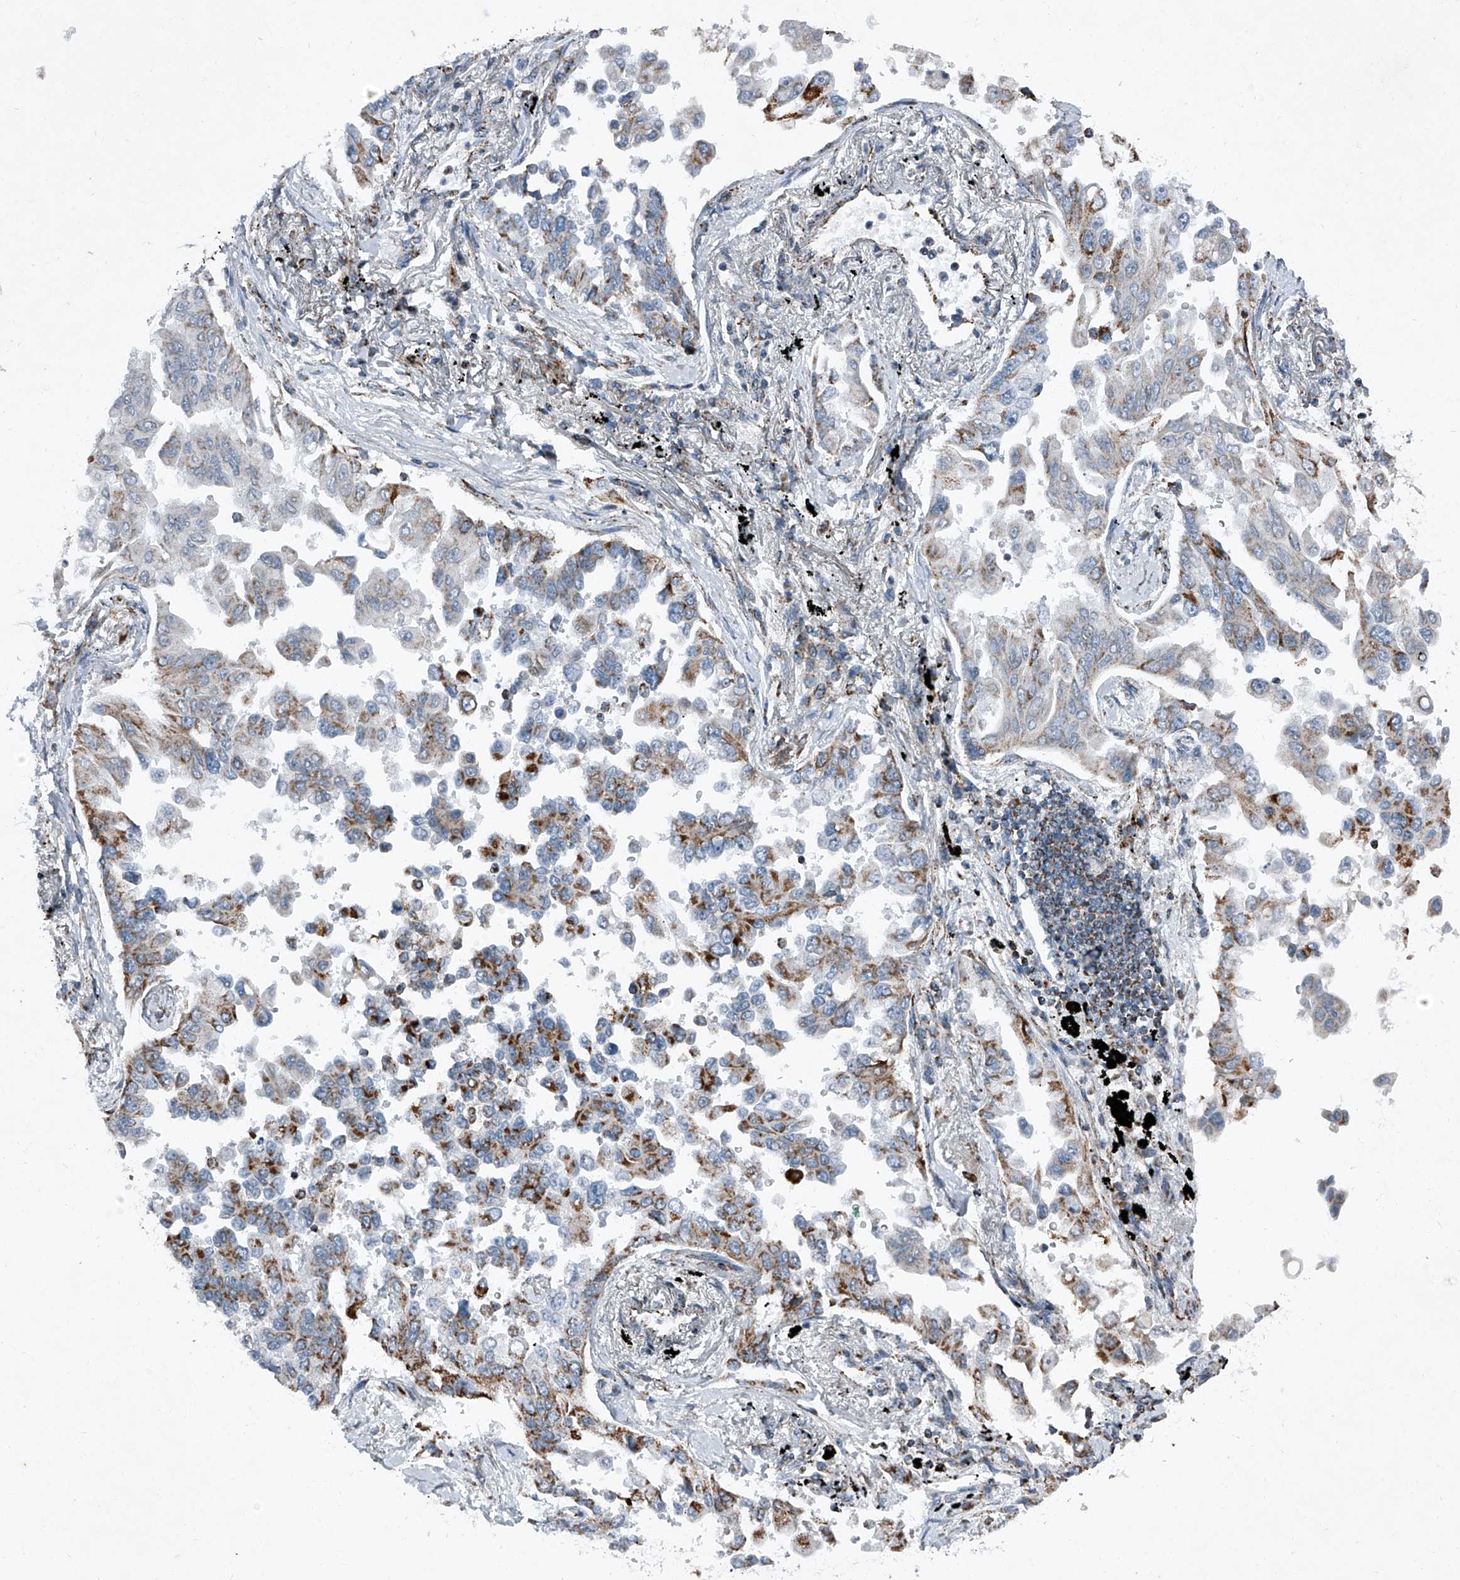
{"staining": {"intensity": "moderate", "quantity": "25%-75%", "location": "cytoplasmic/membranous"}, "tissue": "lung cancer", "cell_type": "Tumor cells", "image_type": "cancer", "snomed": [{"axis": "morphology", "description": "Adenocarcinoma, NOS"}, {"axis": "topography", "description": "Lung"}], "caption": "There is medium levels of moderate cytoplasmic/membranous positivity in tumor cells of lung cancer, as demonstrated by immunohistochemical staining (brown color).", "gene": "CHRNA7", "patient": {"sex": "female", "age": 67}}